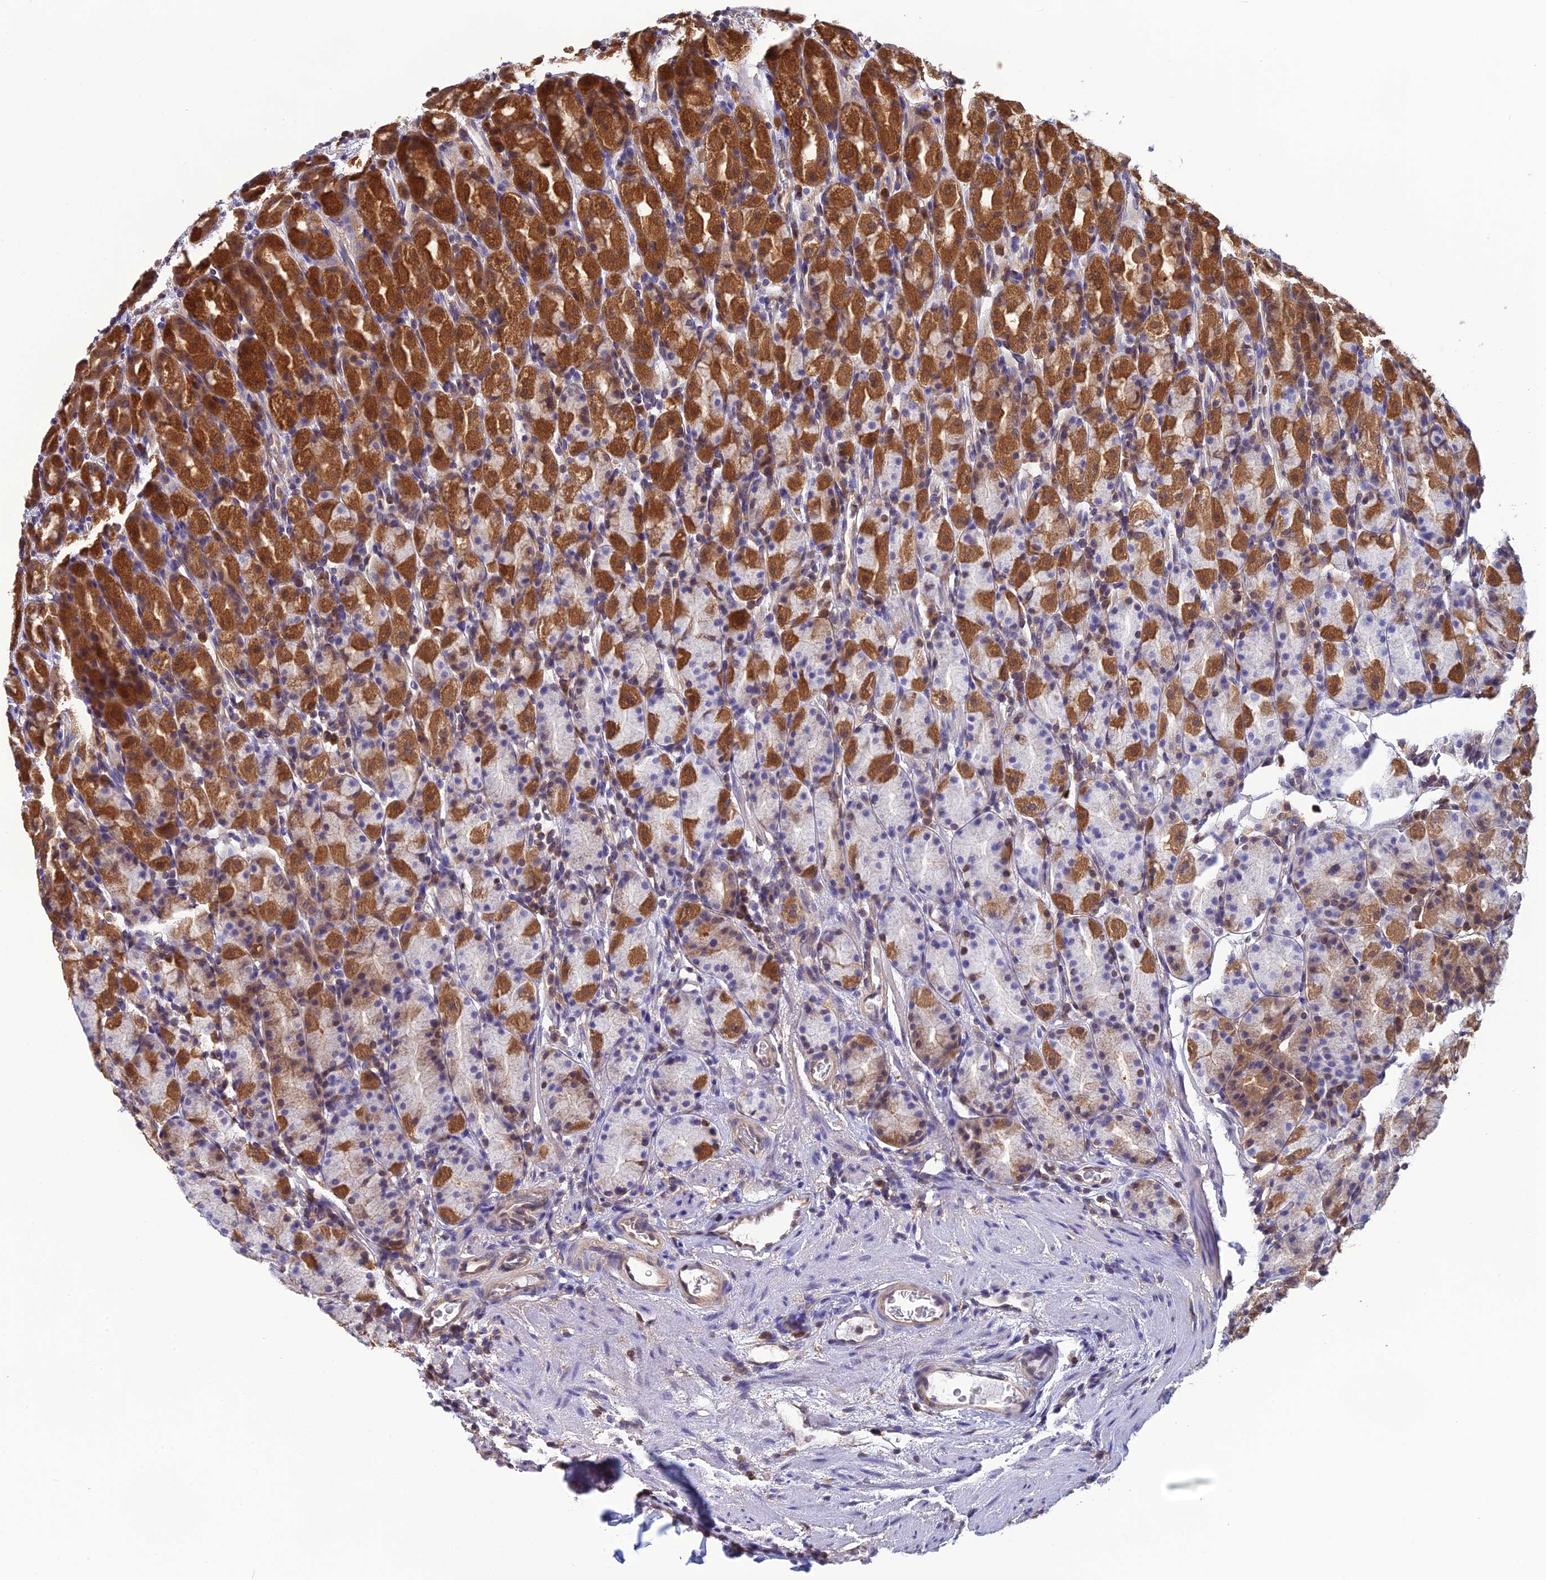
{"staining": {"intensity": "strong", "quantity": "25%-75%", "location": "cytoplasmic/membranous"}, "tissue": "stomach", "cell_type": "Glandular cells", "image_type": "normal", "snomed": [{"axis": "morphology", "description": "Normal tissue, NOS"}, {"axis": "topography", "description": "Stomach, upper"}, {"axis": "topography", "description": "Stomach, lower"}, {"axis": "topography", "description": "Small intestine"}], "caption": "Protein expression analysis of unremarkable stomach displays strong cytoplasmic/membranous staining in approximately 25%-75% of glandular cells.", "gene": "HINT1", "patient": {"sex": "male", "age": 68}}